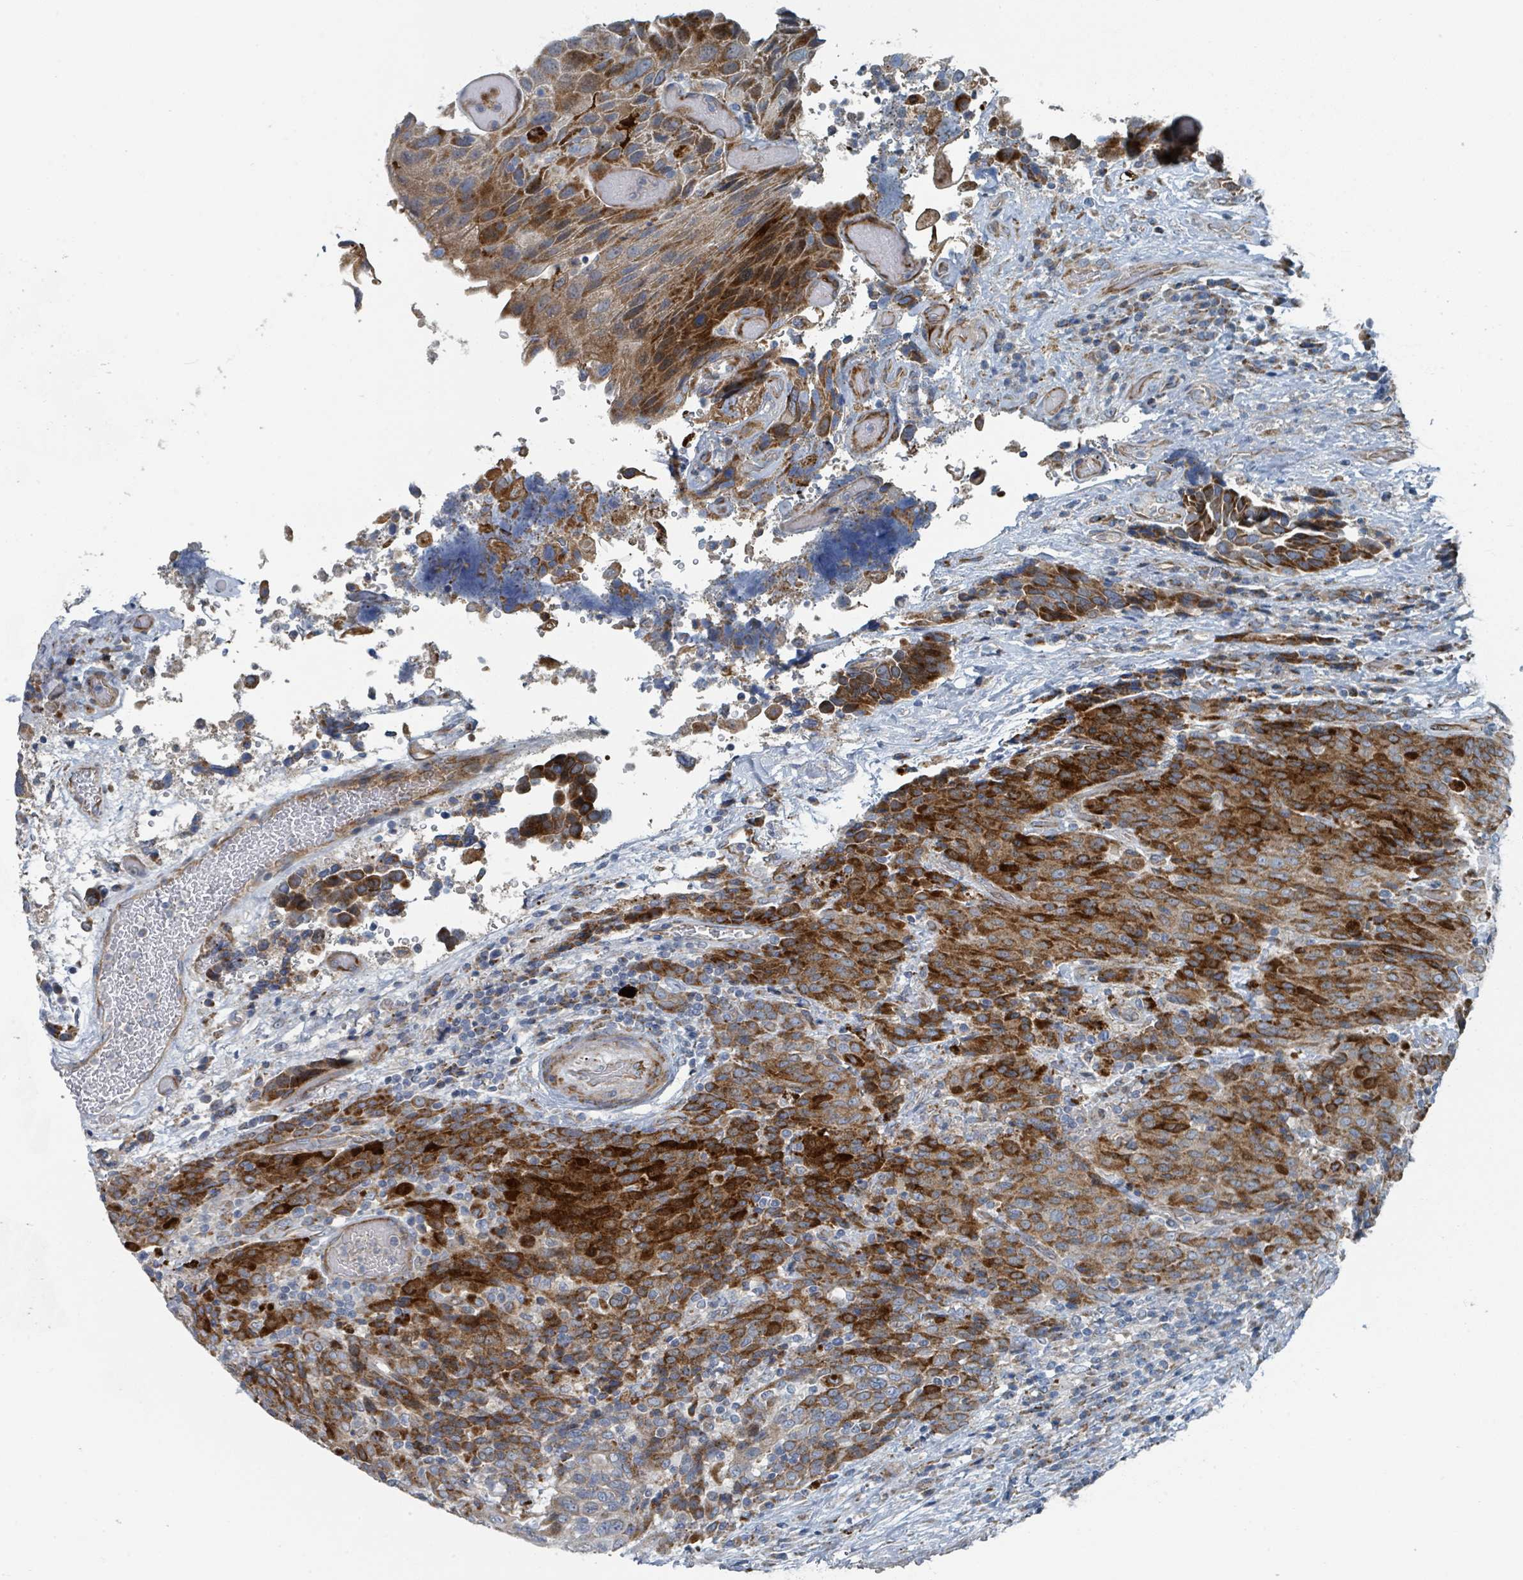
{"staining": {"intensity": "strong", "quantity": "25%-75%", "location": "cytoplasmic/membranous"}, "tissue": "urothelial cancer", "cell_type": "Tumor cells", "image_type": "cancer", "snomed": [{"axis": "morphology", "description": "Urothelial carcinoma, High grade"}, {"axis": "topography", "description": "Urinary bladder"}], "caption": "There is high levels of strong cytoplasmic/membranous positivity in tumor cells of urothelial cancer, as demonstrated by immunohistochemical staining (brown color).", "gene": "DIPK2A", "patient": {"sex": "female", "age": 70}}